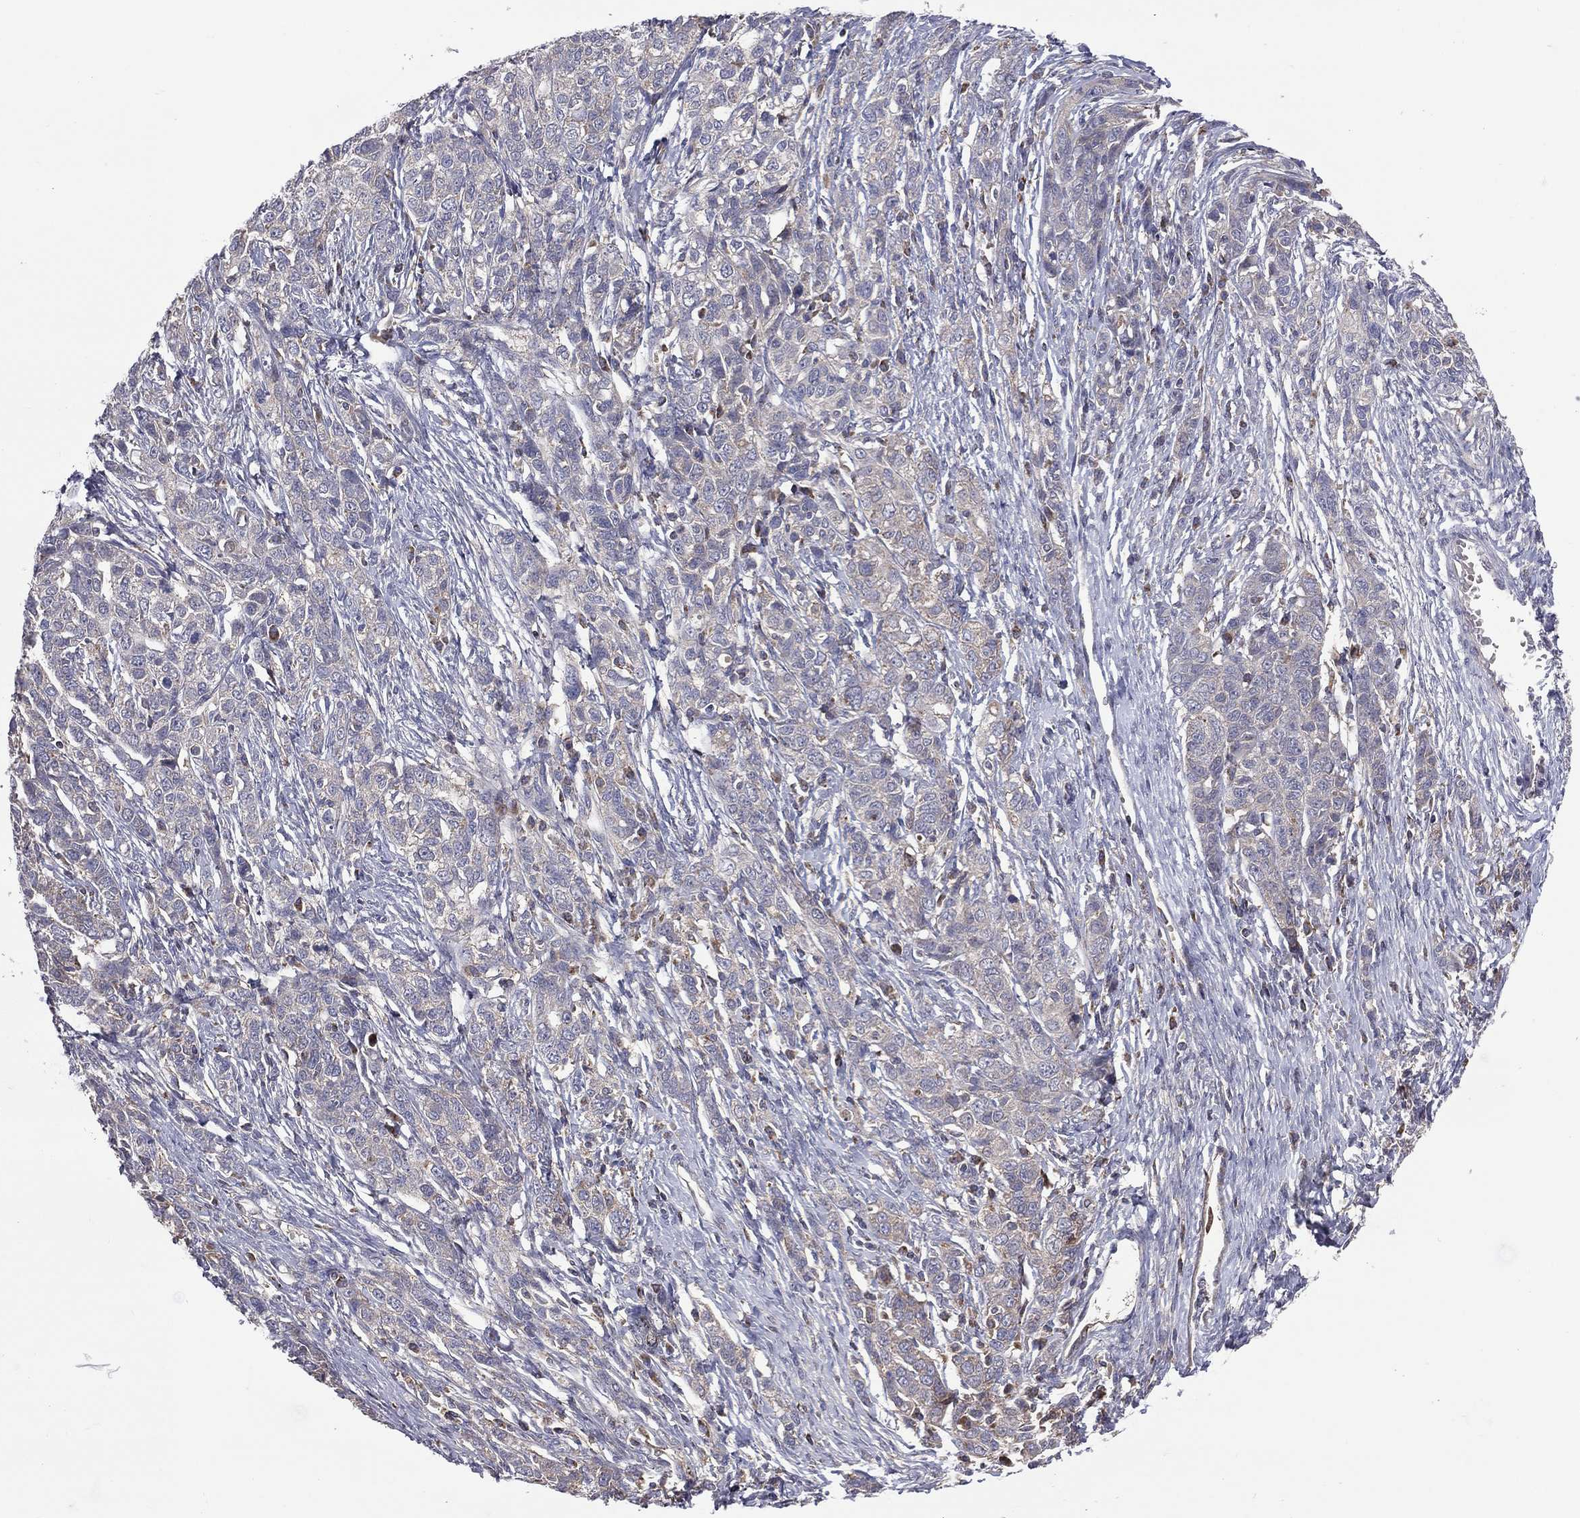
{"staining": {"intensity": "negative", "quantity": "none", "location": "none"}, "tissue": "ovarian cancer", "cell_type": "Tumor cells", "image_type": "cancer", "snomed": [{"axis": "morphology", "description": "Cystadenocarcinoma, serous, NOS"}, {"axis": "topography", "description": "Ovary"}], "caption": "Immunohistochemical staining of ovarian serous cystadenocarcinoma shows no significant positivity in tumor cells. (Brightfield microscopy of DAB (3,3'-diaminobenzidine) immunohistochemistry at high magnification).", "gene": "STARD3", "patient": {"sex": "female", "age": 71}}